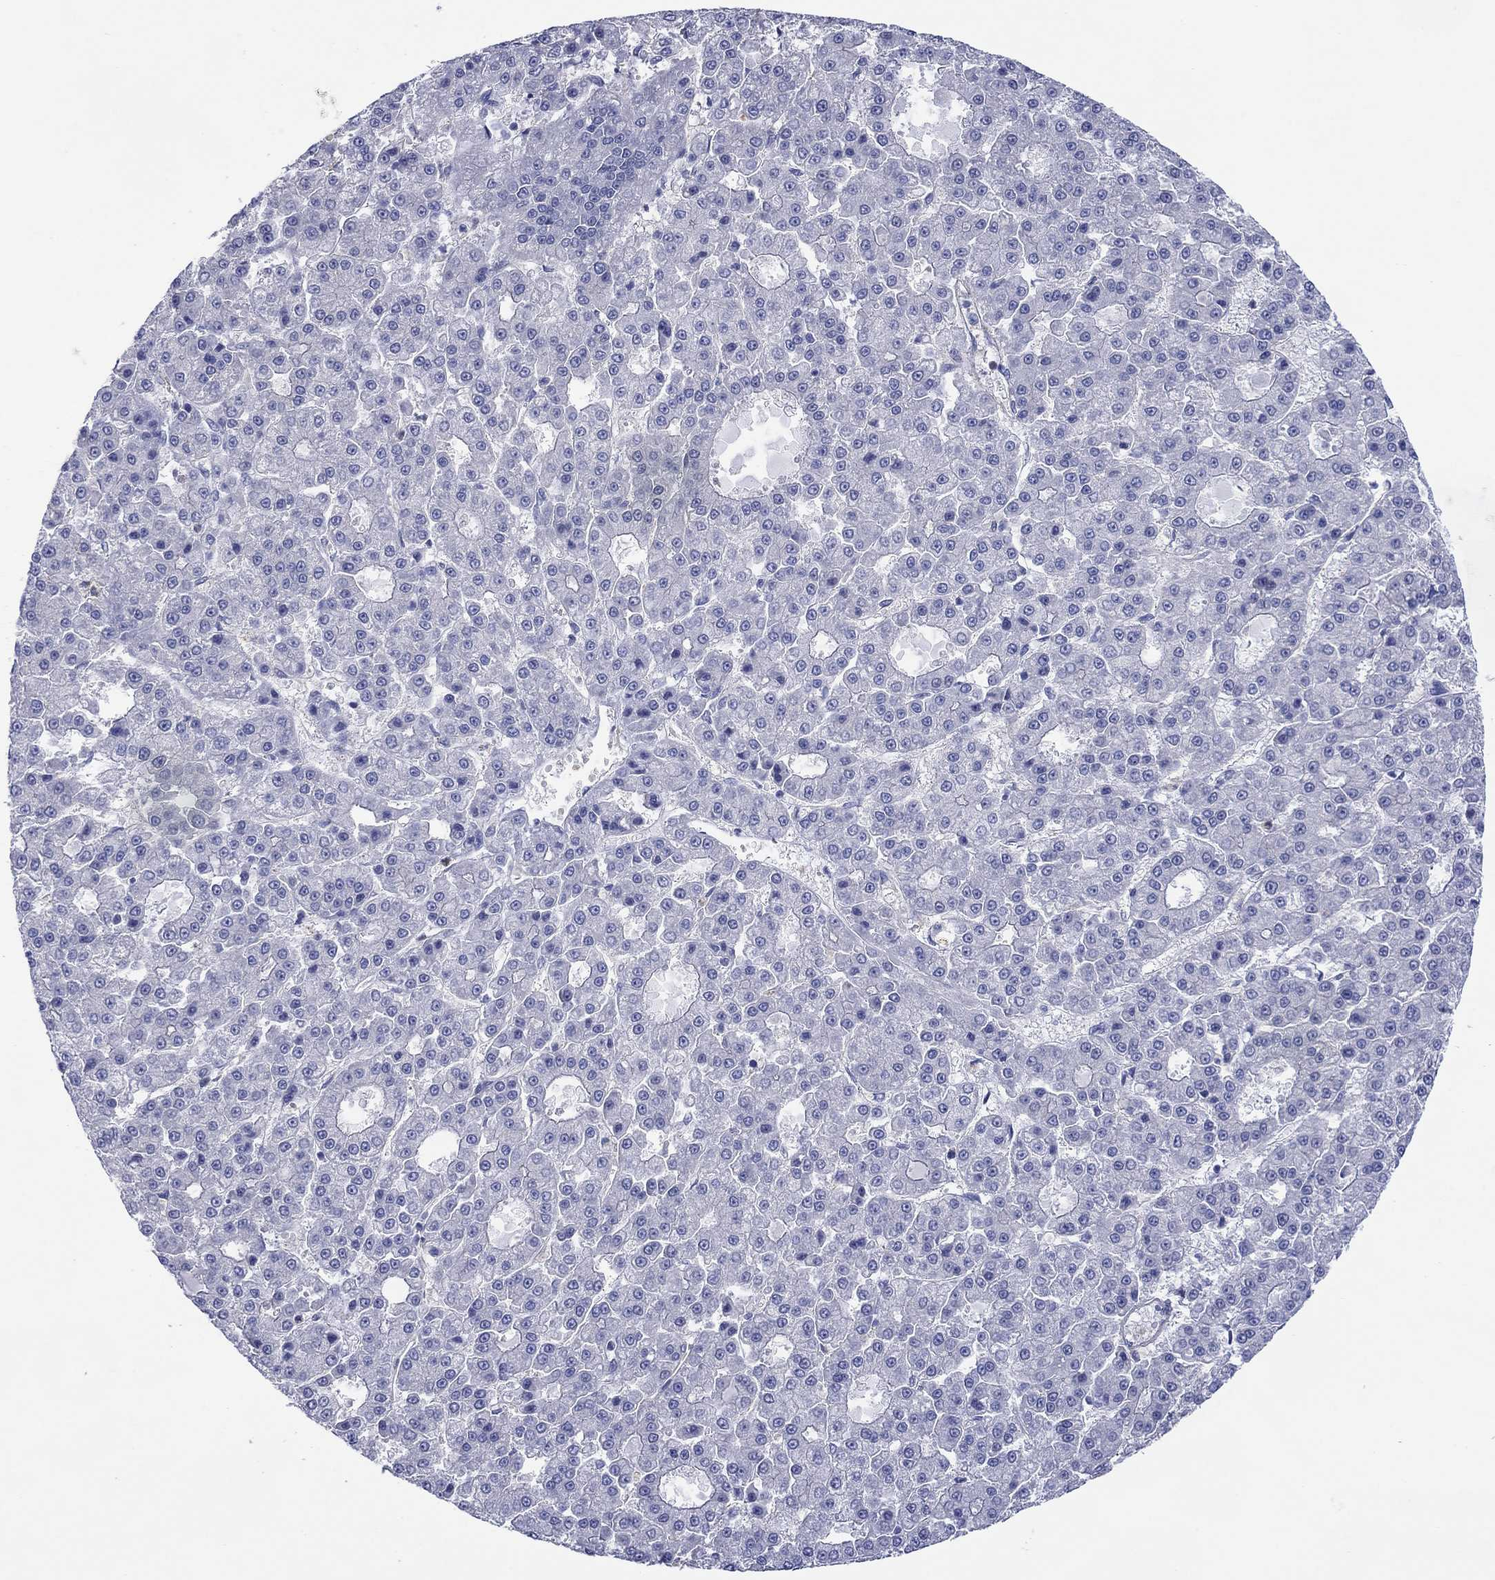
{"staining": {"intensity": "negative", "quantity": "none", "location": "none"}, "tissue": "liver cancer", "cell_type": "Tumor cells", "image_type": "cancer", "snomed": [{"axis": "morphology", "description": "Carcinoma, Hepatocellular, NOS"}, {"axis": "topography", "description": "Liver"}], "caption": "This is an immunohistochemistry (IHC) photomicrograph of human liver cancer (hepatocellular carcinoma). There is no positivity in tumor cells.", "gene": "TPRN", "patient": {"sex": "male", "age": 70}}